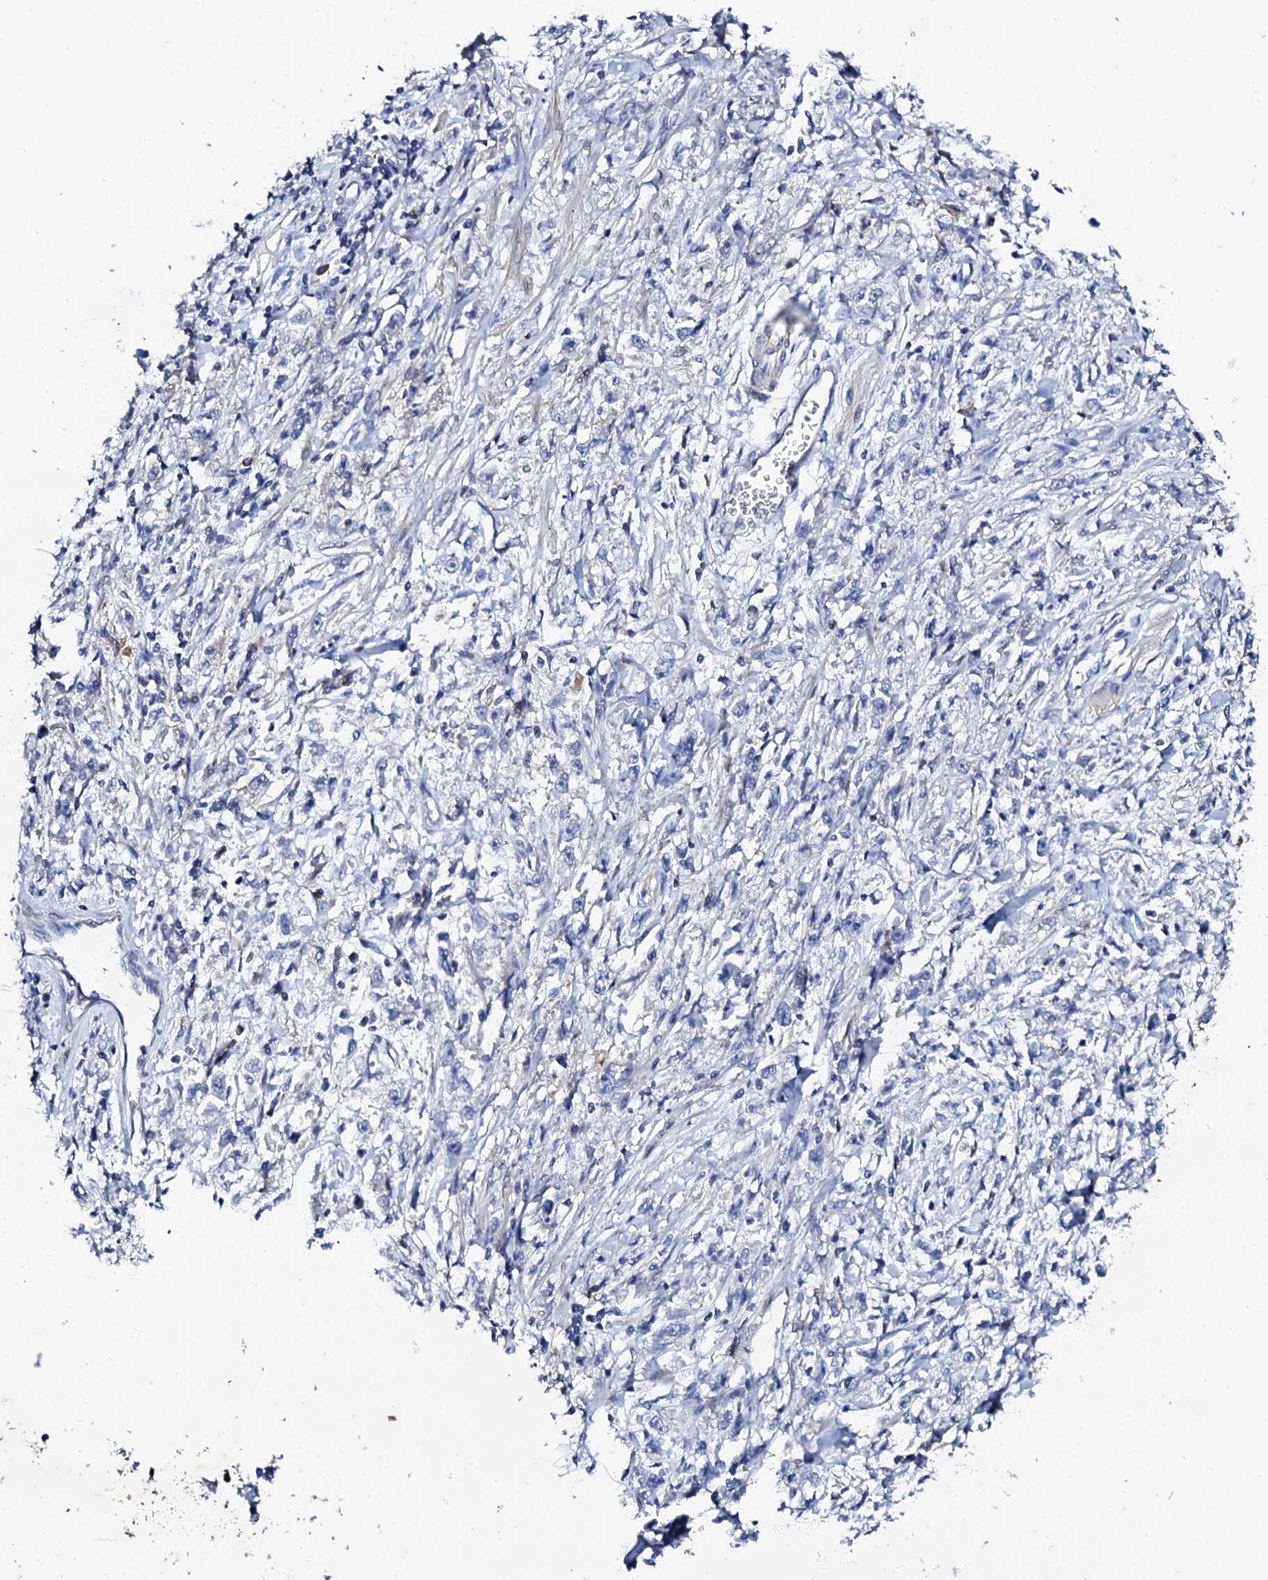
{"staining": {"intensity": "negative", "quantity": "none", "location": "none"}, "tissue": "stomach cancer", "cell_type": "Tumor cells", "image_type": "cancer", "snomed": [{"axis": "morphology", "description": "Adenocarcinoma, NOS"}, {"axis": "topography", "description": "Stomach"}], "caption": "Tumor cells are negative for protein expression in human stomach cancer (adenocarcinoma). (Brightfield microscopy of DAB immunohistochemistry at high magnification).", "gene": "GLB1L3", "patient": {"sex": "female", "age": 59}}